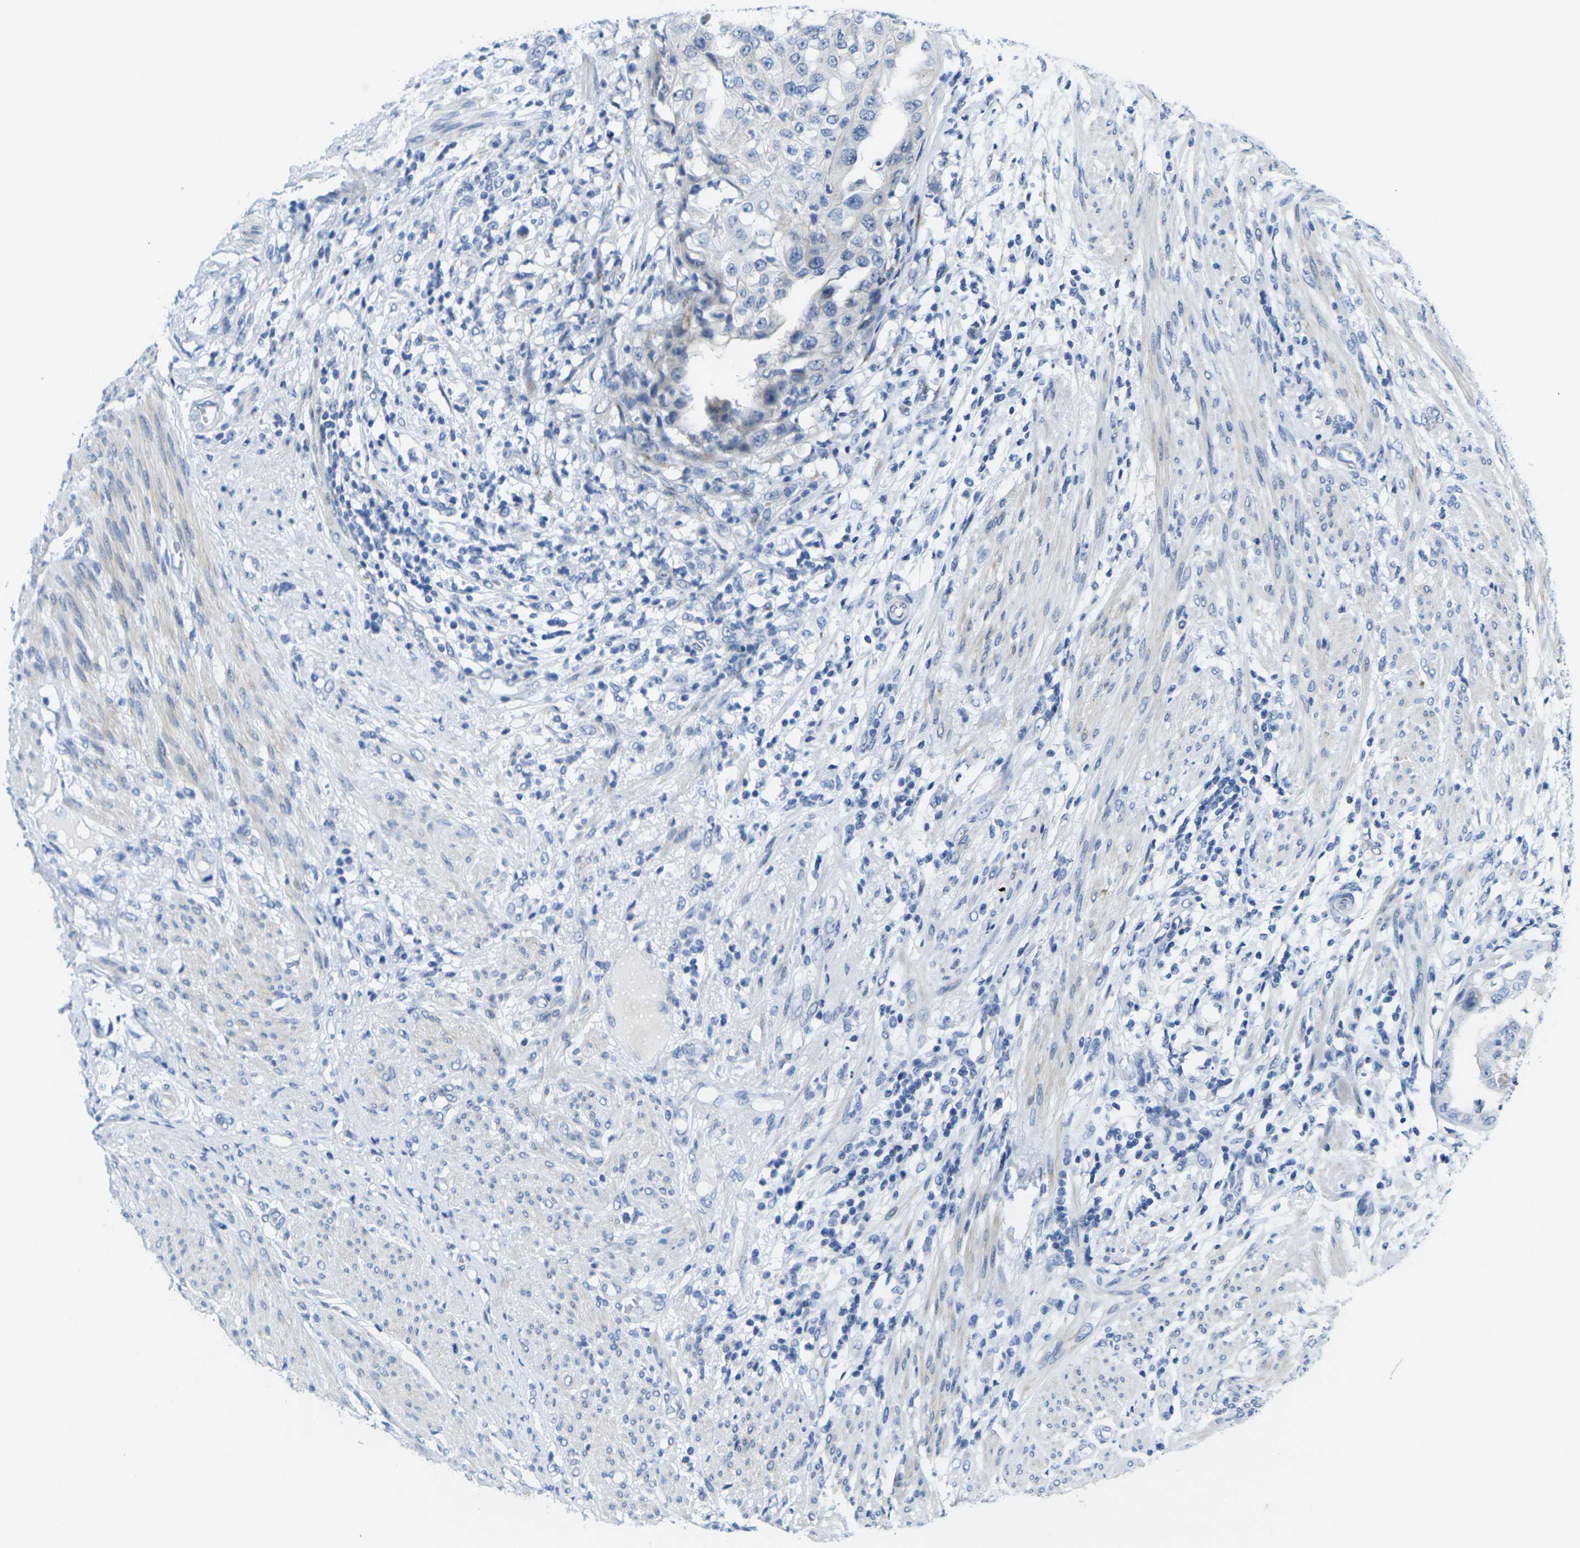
{"staining": {"intensity": "negative", "quantity": "none", "location": "none"}, "tissue": "endometrial cancer", "cell_type": "Tumor cells", "image_type": "cancer", "snomed": [{"axis": "morphology", "description": "Adenocarcinoma, NOS"}, {"axis": "topography", "description": "Endometrium"}], "caption": "The immunohistochemistry histopathology image has no significant expression in tumor cells of endometrial adenocarcinoma tissue.", "gene": "CRK", "patient": {"sex": "female", "age": 85}}